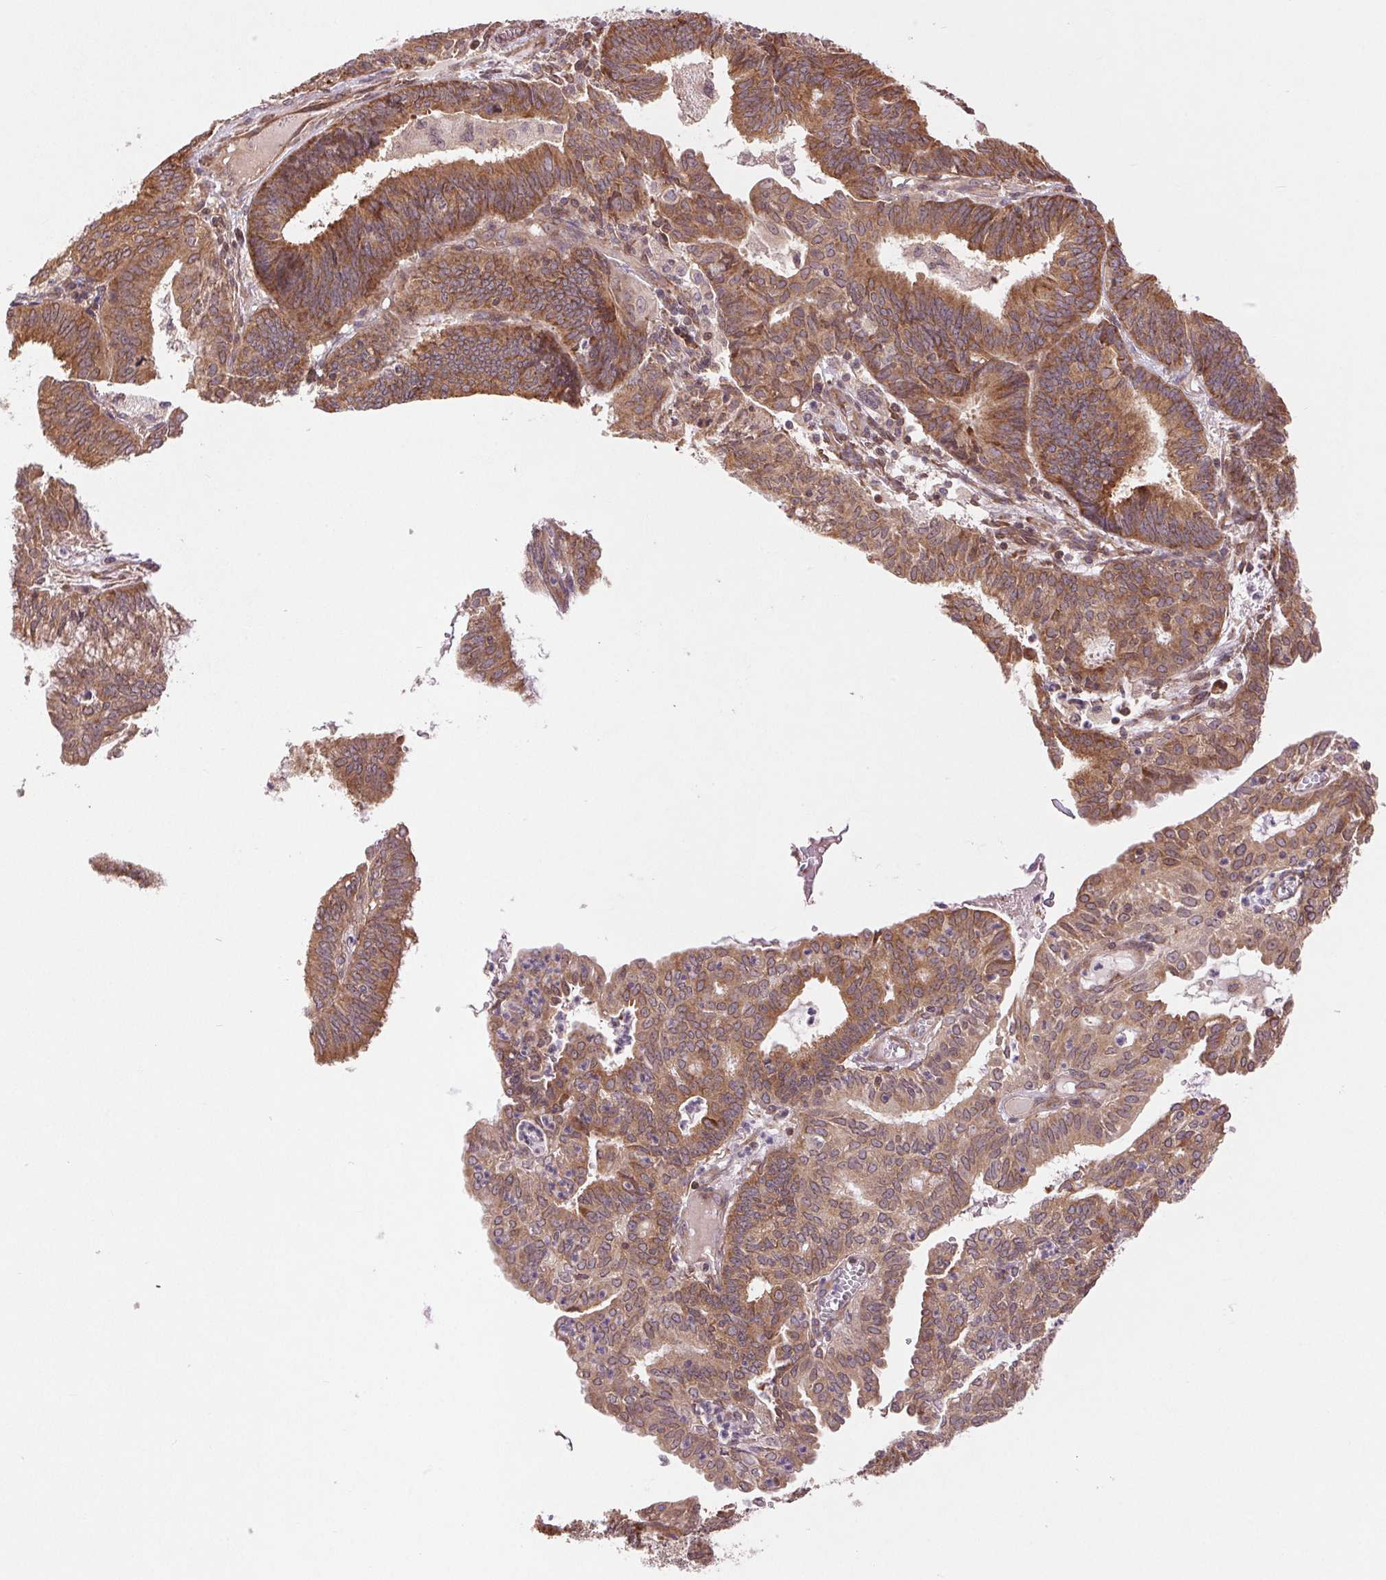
{"staining": {"intensity": "moderate", "quantity": "25%-75%", "location": "cytoplasmic/membranous"}, "tissue": "endometrial cancer", "cell_type": "Tumor cells", "image_type": "cancer", "snomed": [{"axis": "morphology", "description": "Adenocarcinoma, NOS"}, {"axis": "topography", "description": "Endometrium"}], "caption": "IHC micrograph of neoplastic tissue: human adenocarcinoma (endometrial) stained using immunohistochemistry (IHC) reveals medium levels of moderate protein expression localized specifically in the cytoplasmic/membranous of tumor cells, appearing as a cytoplasmic/membranous brown color.", "gene": "BTF3L4", "patient": {"sex": "female", "age": 61}}